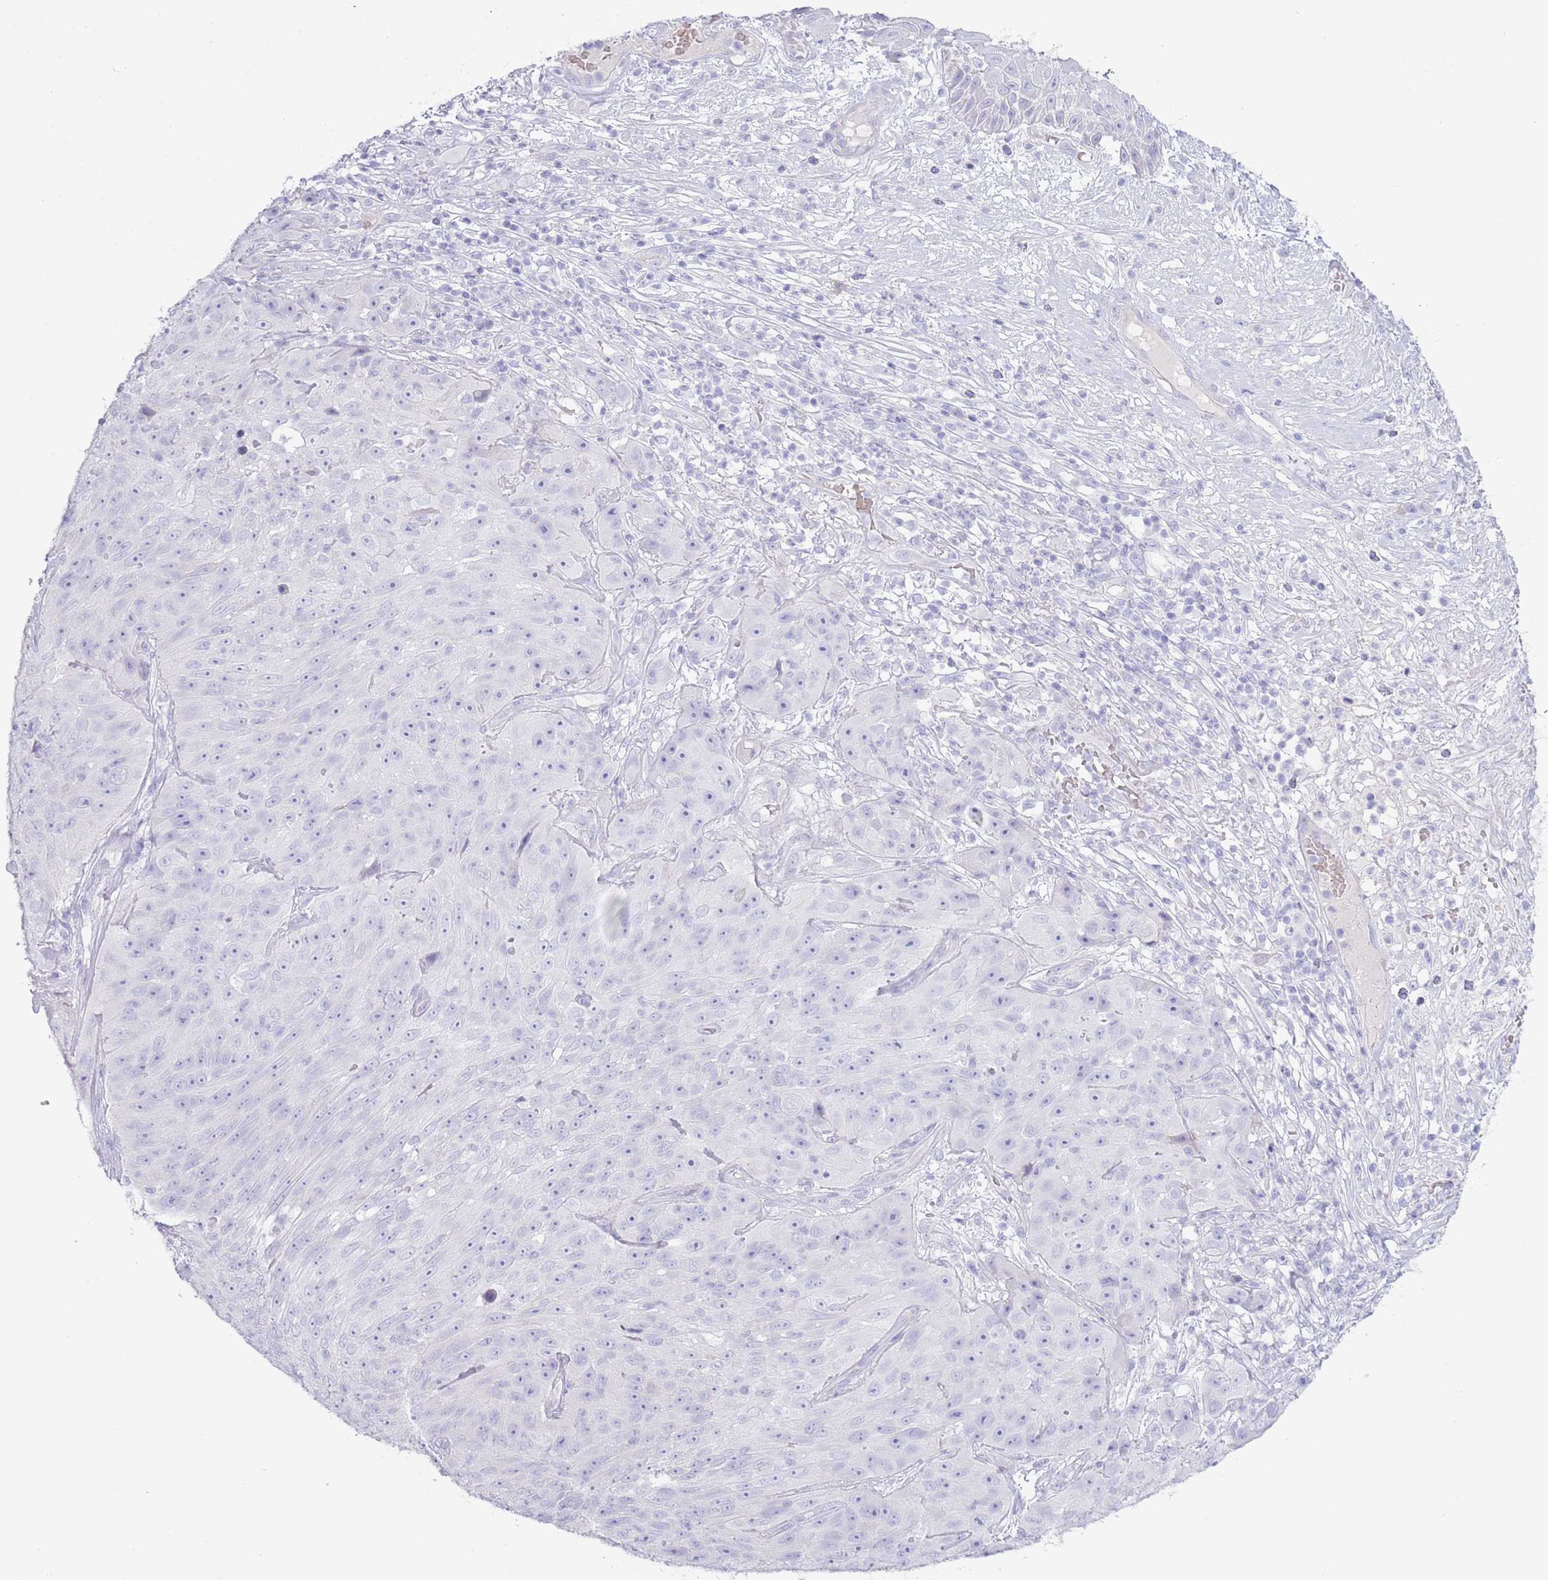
{"staining": {"intensity": "negative", "quantity": "none", "location": "none"}, "tissue": "skin cancer", "cell_type": "Tumor cells", "image_type": "cancer", "snomed": [{"axis": "morphology", "description": "Squamous cell carcinoma, NOS"}, {"axis": "topography", "description": "Skin"}], "caption": "Skin squamous cell carcinoma was stained to show a protein in brown. There is no significant staining in tumor cells.", "gene": "ACR", "patient": {"sex": "female", "age": 87}}